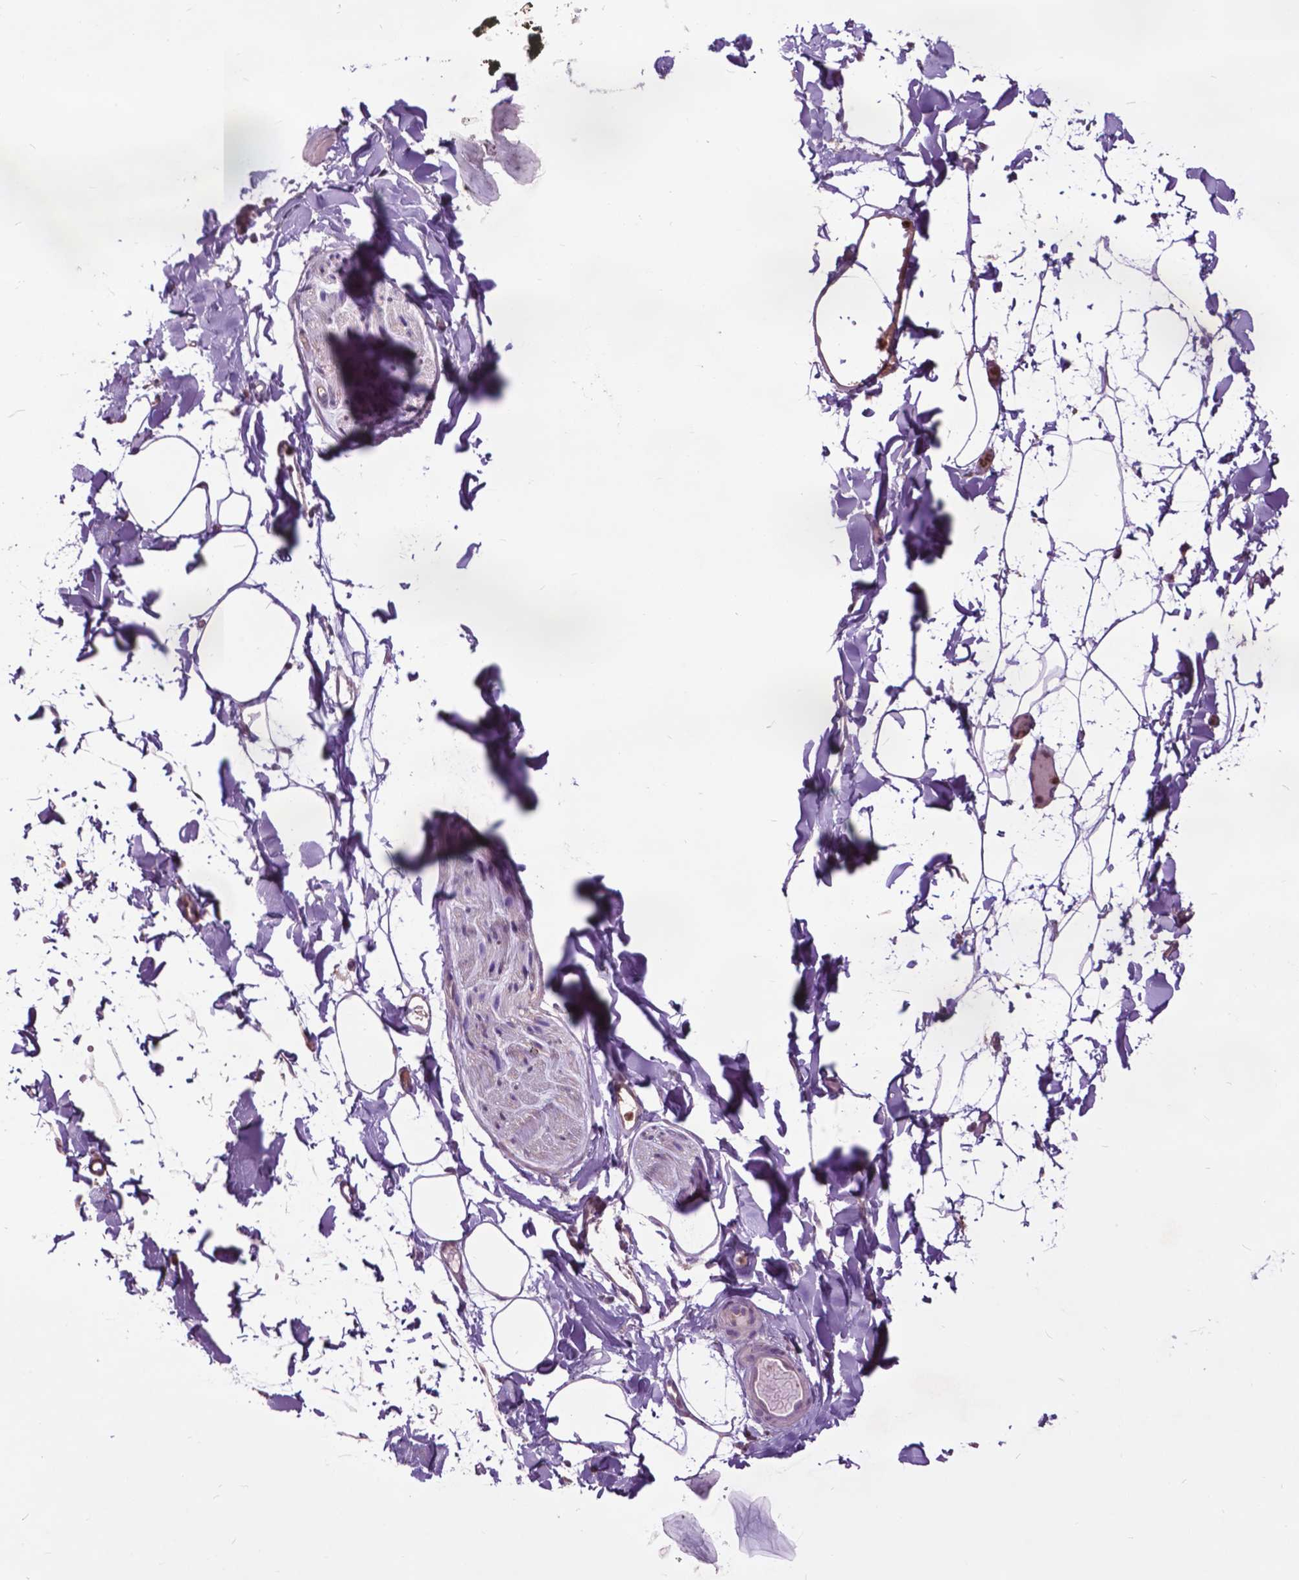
{"staining": {"intensity": "negative", "quantity": "none", "location": "none"}, "tissue": "adipose tissue", "cell_type": "Adipocytes", "image_type": "normal", "snomed": [{"axis": "morphology", "description": "Normal tissue, NOS"}, {"axis": "topography", "description": "Gallbladder"}, {"axis": "topography", "description": "Peripheral nerve tissue"}], "caption": "Immunohistochemistry (IHC) of normal adipose tissue displays no staining in adipocytes.", "gene": "ARAF", "patient": {"sex": "female", "age": 45}}